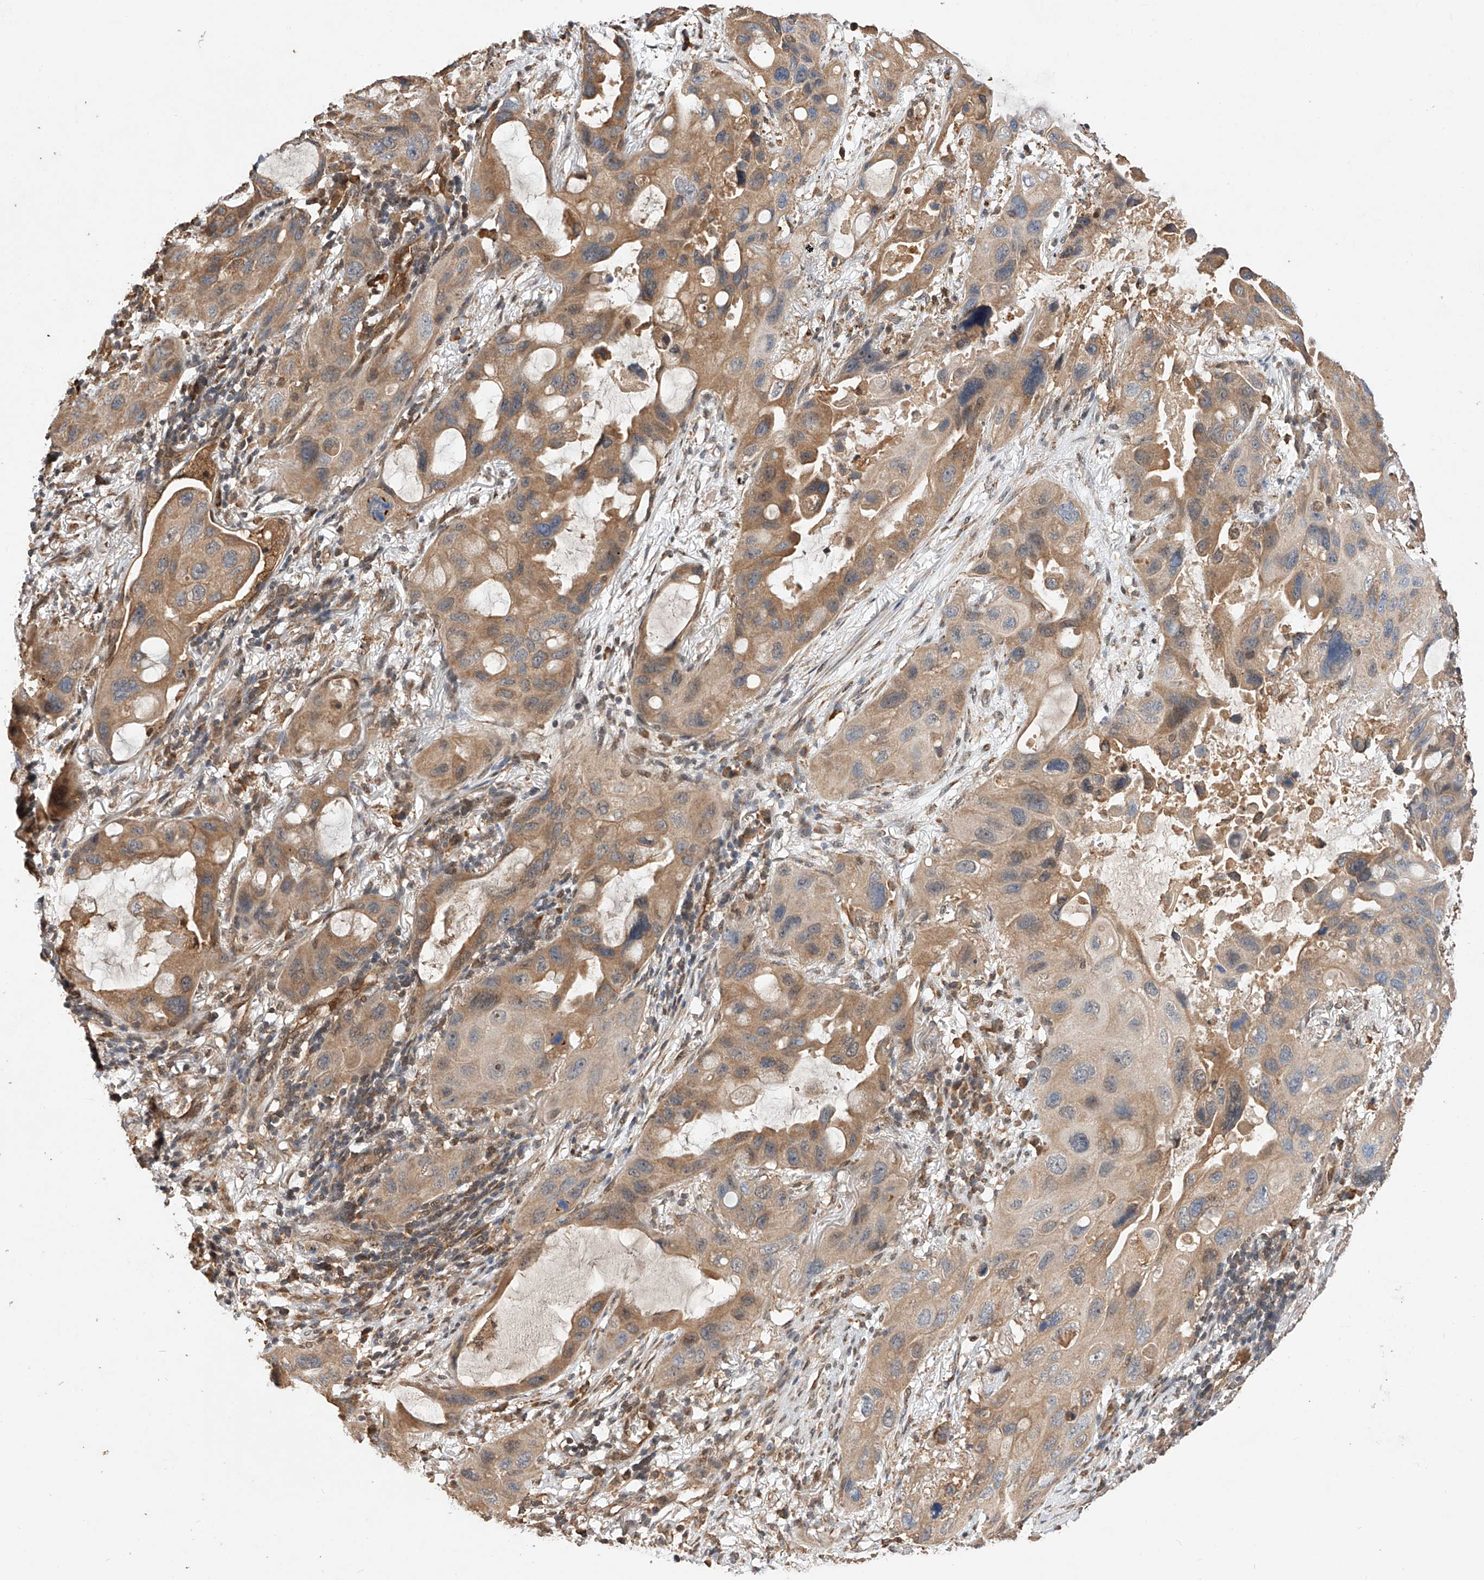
{"staining": {"intensity": "moderate", "quantity": ">75%", "location": "cytoplasmic/membranous"}, "tissue": "lung cancer", "cell_type": "Tumor cells", "image_type": "cancer", "snomed": [{"axis": "morphology", "description": "Squamous cell carcinoma, NOS"}, {"axis": "topography", "description": "Lung"}], "caption": "Lung squamous cell carcinoma stained with a protein marker displays moderate staining in tumor cells.", "gene": "RILPL2", "patient": {"sex": "female", "age": 73}}